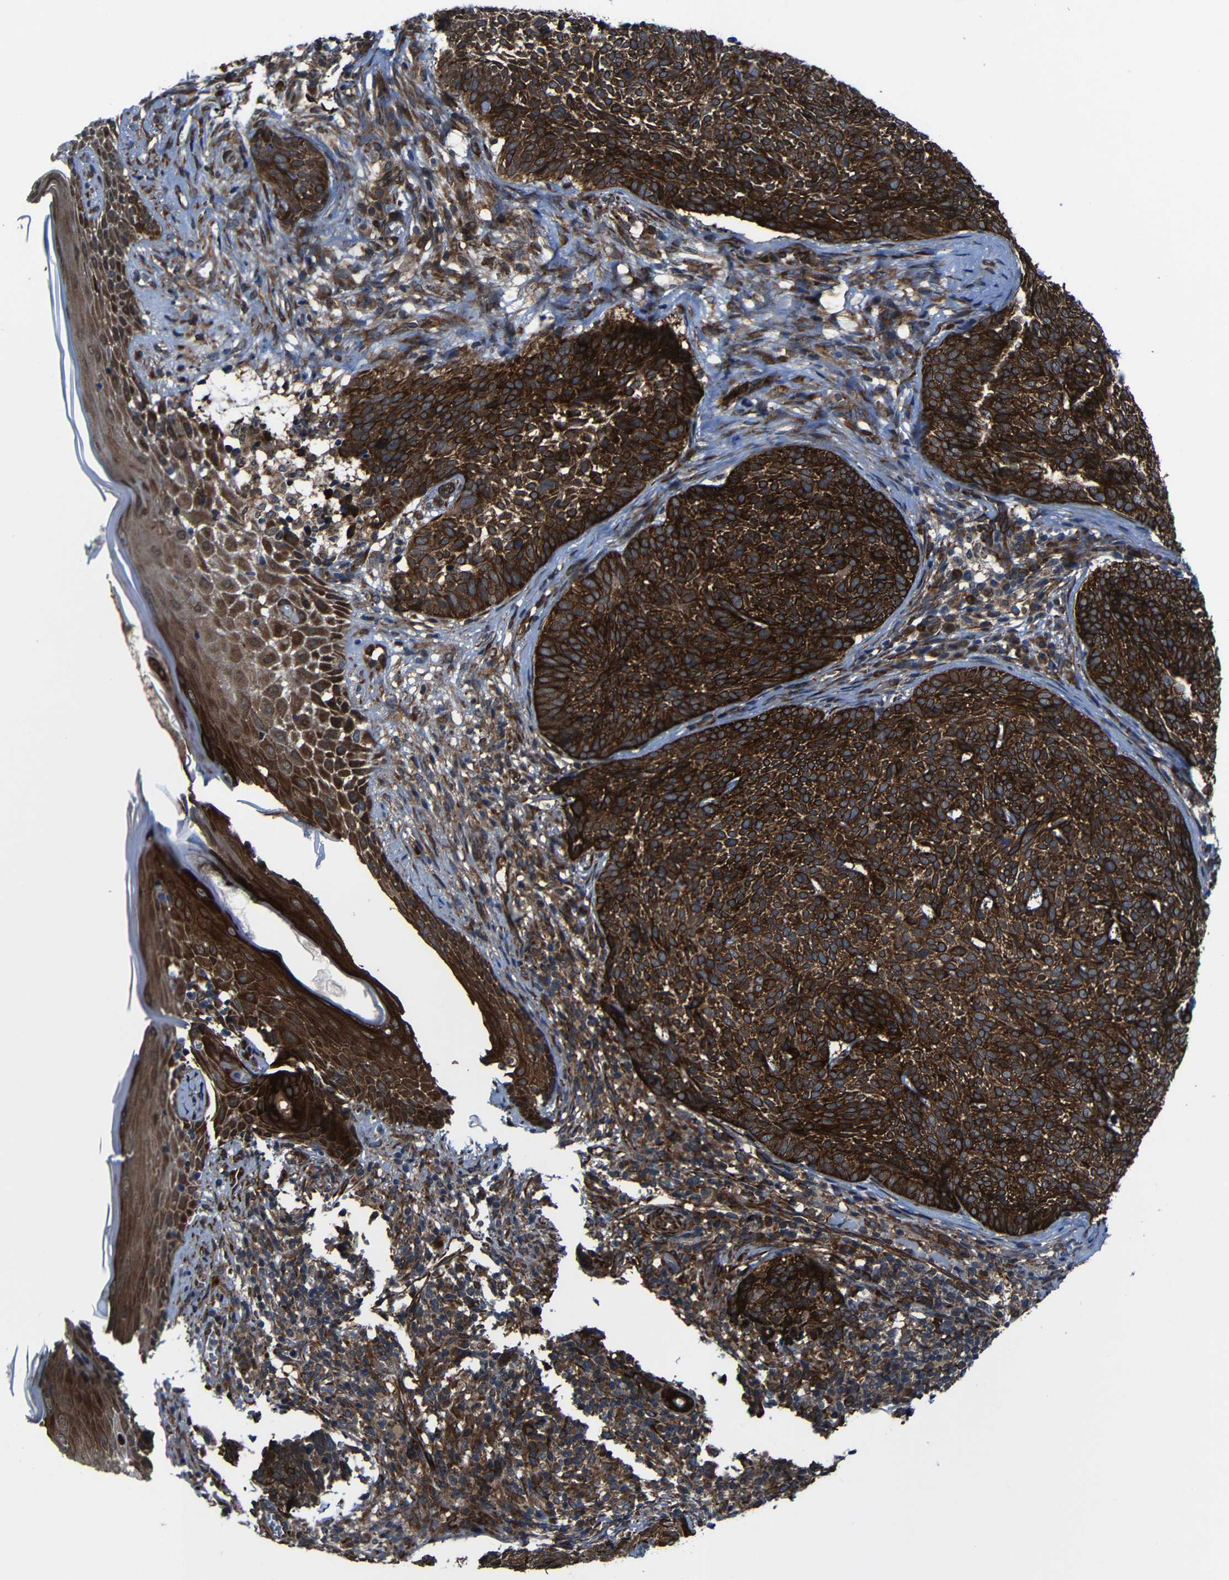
{"staining": {"intensity": "strong", "quantity": ">75%", "location": "cytoplasmic/membranous"}, "tissue": "skin cancer", "cell_type": "Tumor cells", "image_type": "cancer", "snomed": [{"axis": "morphology", "description": "Basal cell carcinoma"}, {"axis": "topography", "description": "Skin"}], "caption": "Tumor cells reveal strong cytoplasmic/membranous expression in approximately >75% of cells in skin cancer. (brown staining indicates protein expression, while blue staining denotes nuclei).", "gene": "KIAA0513", "patient": {"sex": "female", "age": 84}}